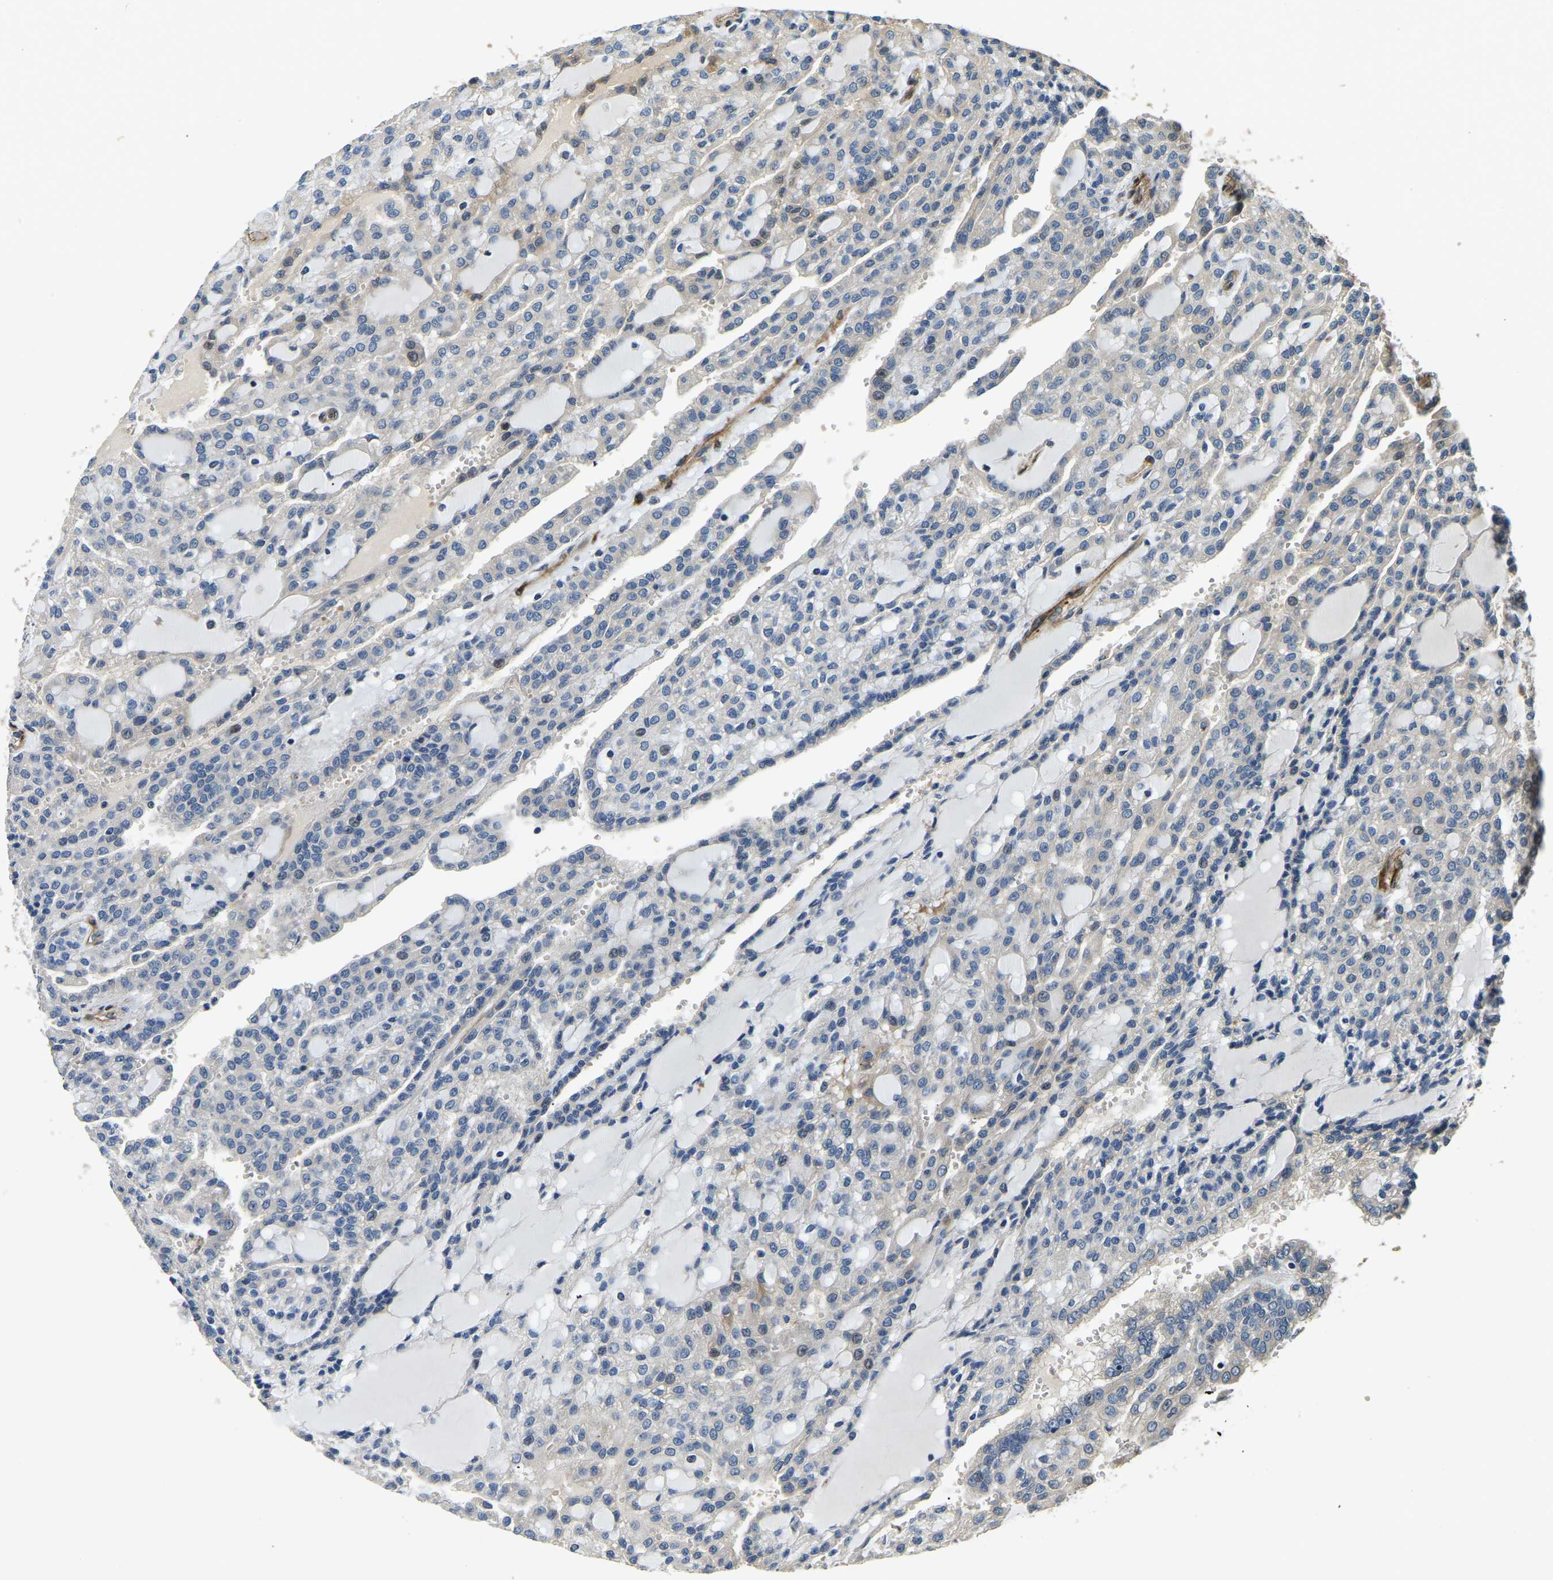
{"staining": {"intensity": "weak", "quantity": "<25%", "location": "cytoplasmic/membranous"}, "tissue": "renal cancer", "cell_type": "Tumor cells", "image_type": "cancer", "snomed": [{"axis": "morphology", "description": "Adenocarcinoma, NOS"}, {"axis": "topography", "description": "Kidney"}], "caption": "Immunohistochemistry (IHC) of renal cancer (adenocarcinoma) reveals no staining in tumor cells. (DAB (3,3'-diaminobenzidine) IHC visualized using brightfield microscopy, high magnification).", "gene": "RNF39", "patient": {"sex": "male", "age": 63}}